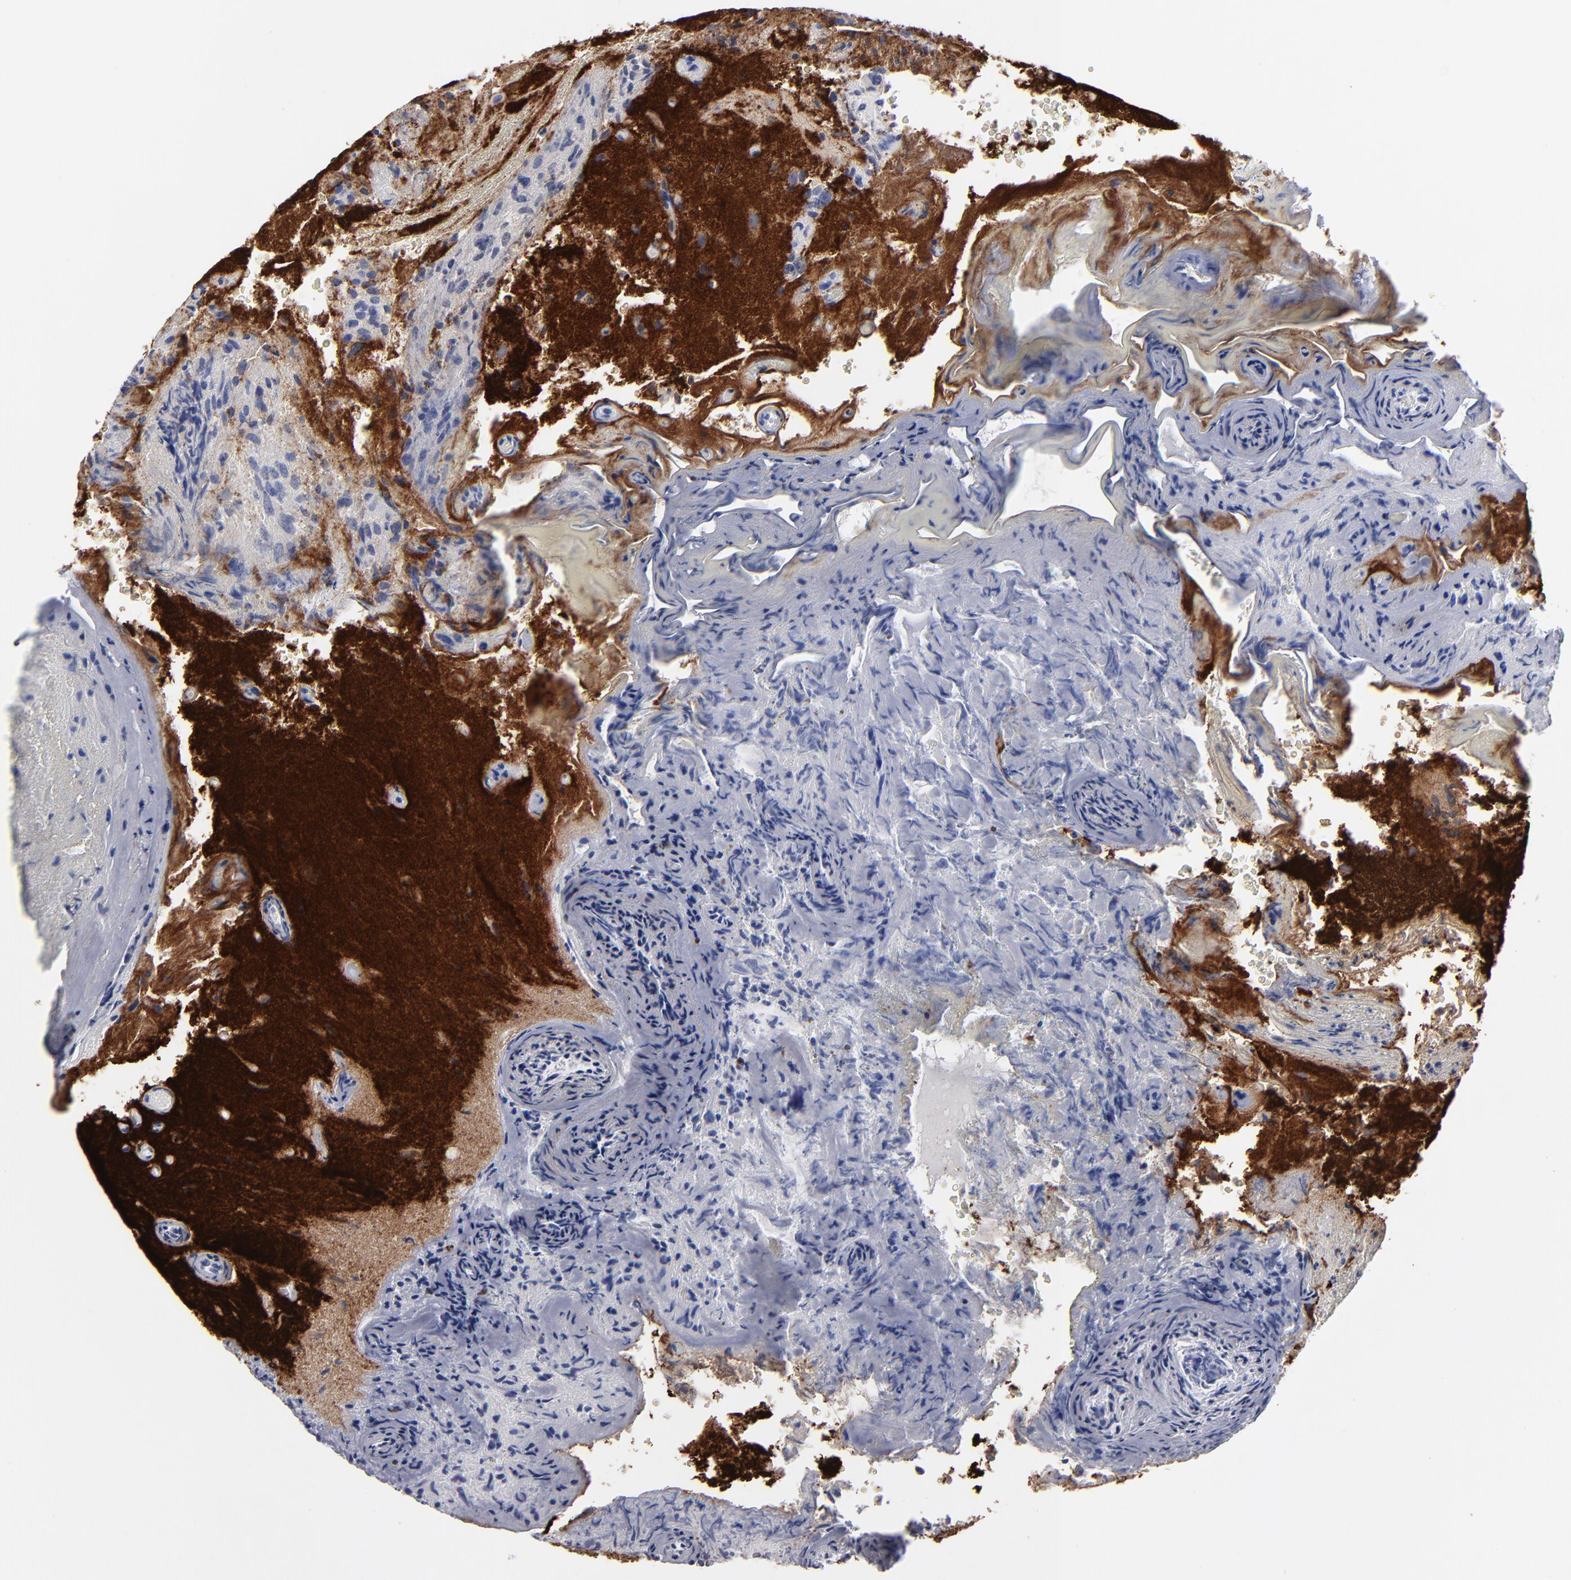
{"staining": {"intensity": "negative", "quantity": "none", "location": "none"}, "tissue": "glioma", "cell_type": "Tumor cells", "image_type": "cancer", "snomed": [{"axis": "morphology", "description": "Normal tissue, NOS"}, {"axis": "morphology", "description": "Glioma, malignant, High grade"}, {"axis": "topography", "description": "Cerebral cortex"}], "caption": "Micrograph shows no significant protein expression in tumor cells of malignant high-grade glioma. The staining was performed using DAB (3,3'-diaminobenzidine) to visualize the protein expression in brown, while the nuclei were stained in blue with hematoxylin (Magnification: 20x).", "gene": "CADM3", "patient": {"sex": "male", "age": 75}}